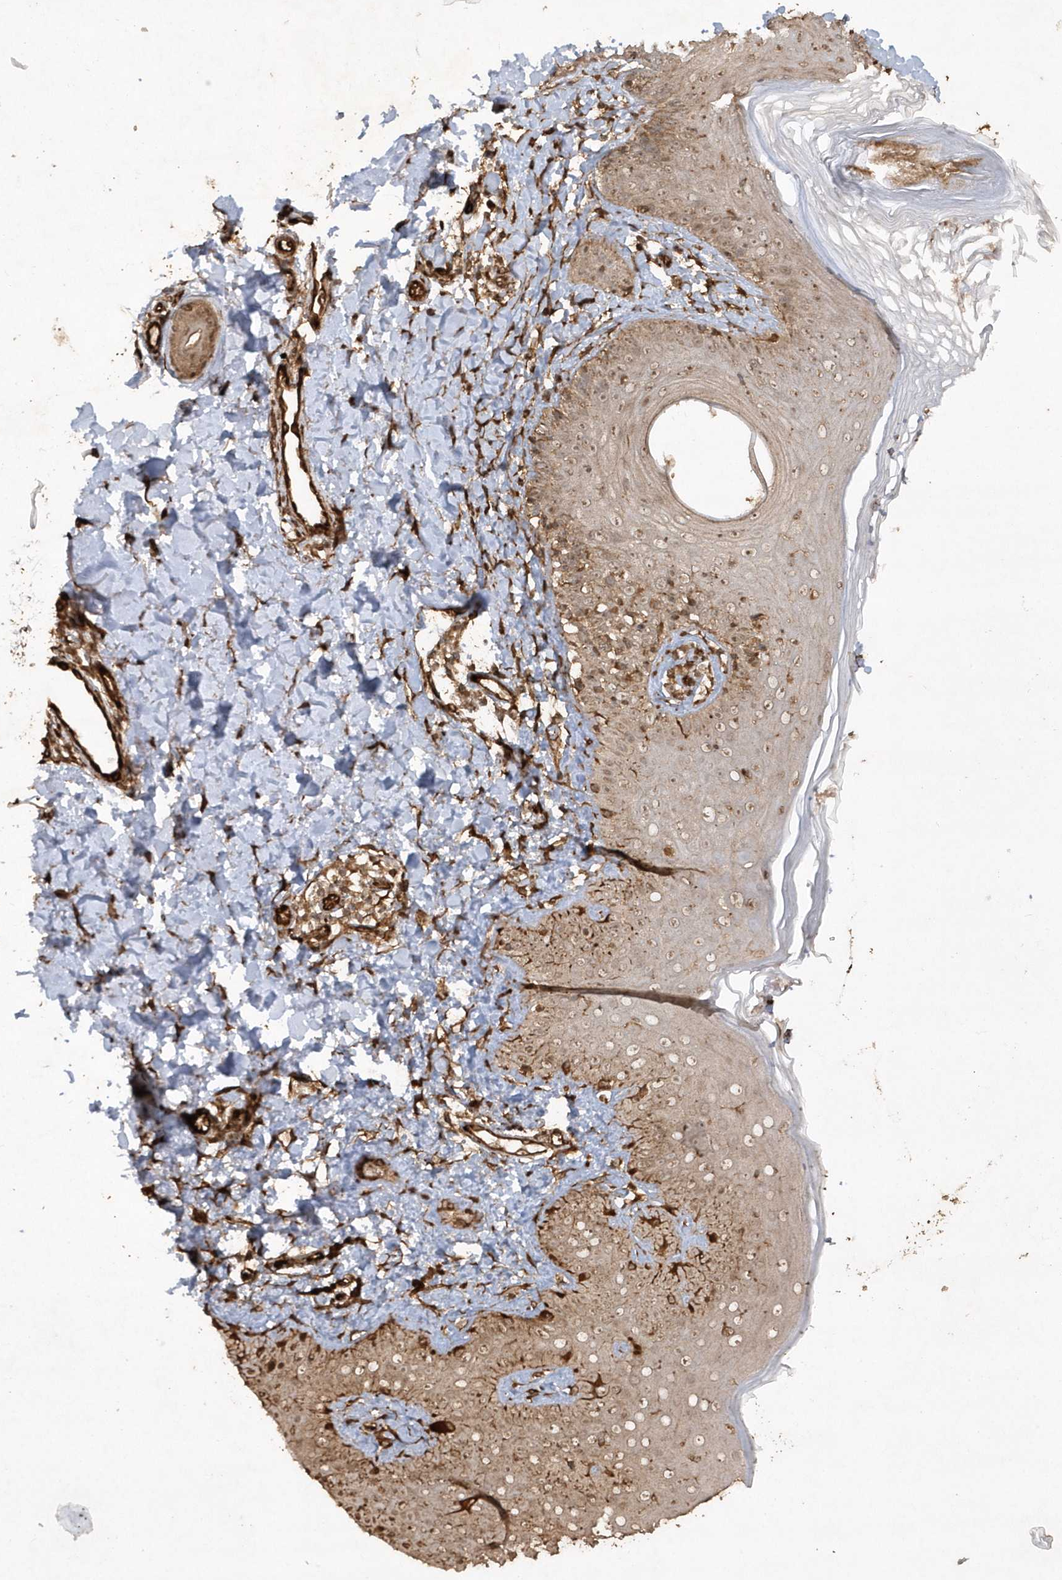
{"staining": {"intensity": "moderate", "quantity": "25%-75%", "location": "cytoplasmic/membranous"}, "tissue": "skin", "cell_type": "Fibroblasts", "image_type": "normal", "snomed": [{"axis": "morphology", "description": "Normal tissue, NOS"}, {"axis": "topography", "description": "Skin"}], "caption": "Brown immunohistochemical staining in benign skin reveals moderate cytoplasmic/membranous positivity in approximately 25%-75% of fibroblasts.", "gene": "AVPI1", "patient": {"sex": "male", "age": 52}}